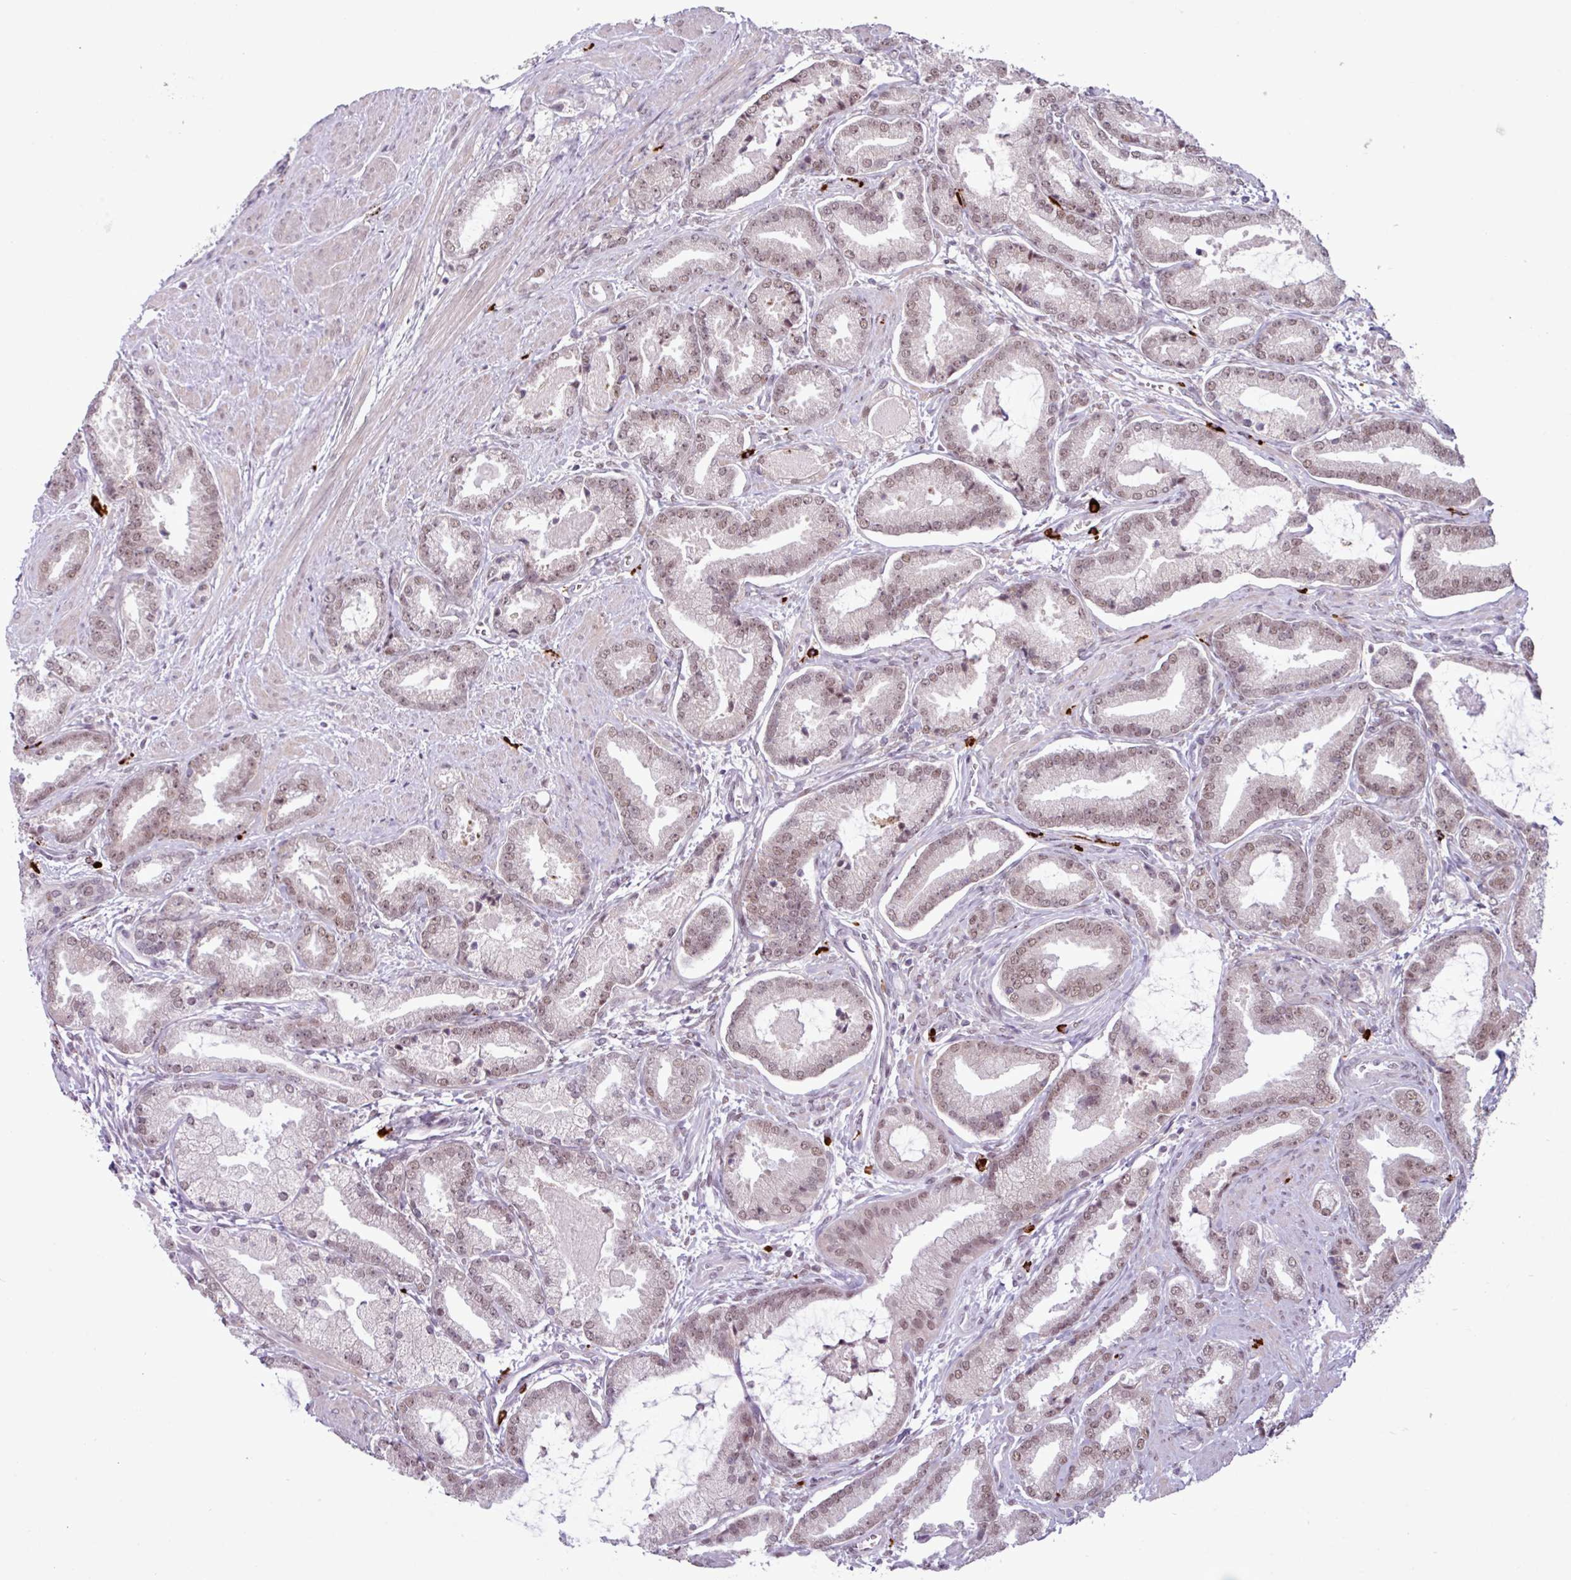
{"staining": {"intensity": "moderate", "quantity": ">75%", "location": "nuclear"}, "tissue": "prostate cancer", "cell_type": "Tumor cells", "image_type": "cancer", "snomed": [{"axis": "morphology", "description": "Adenocarcinoma, Low grade"}, {"axis": "topography", "description": "Prostate"}], "caption": "Immunohistochemical staining of prostate cancer reveals moderate nuclear protein positivity in approximately >75% of tumor cells. The staining is performed using DAB brown chromogen to label protein expression. The nuclei are counter-stained blue using hematoxylin.", "gene": "NOTCH2", "patient": {"sex": "male", "age": 62}}